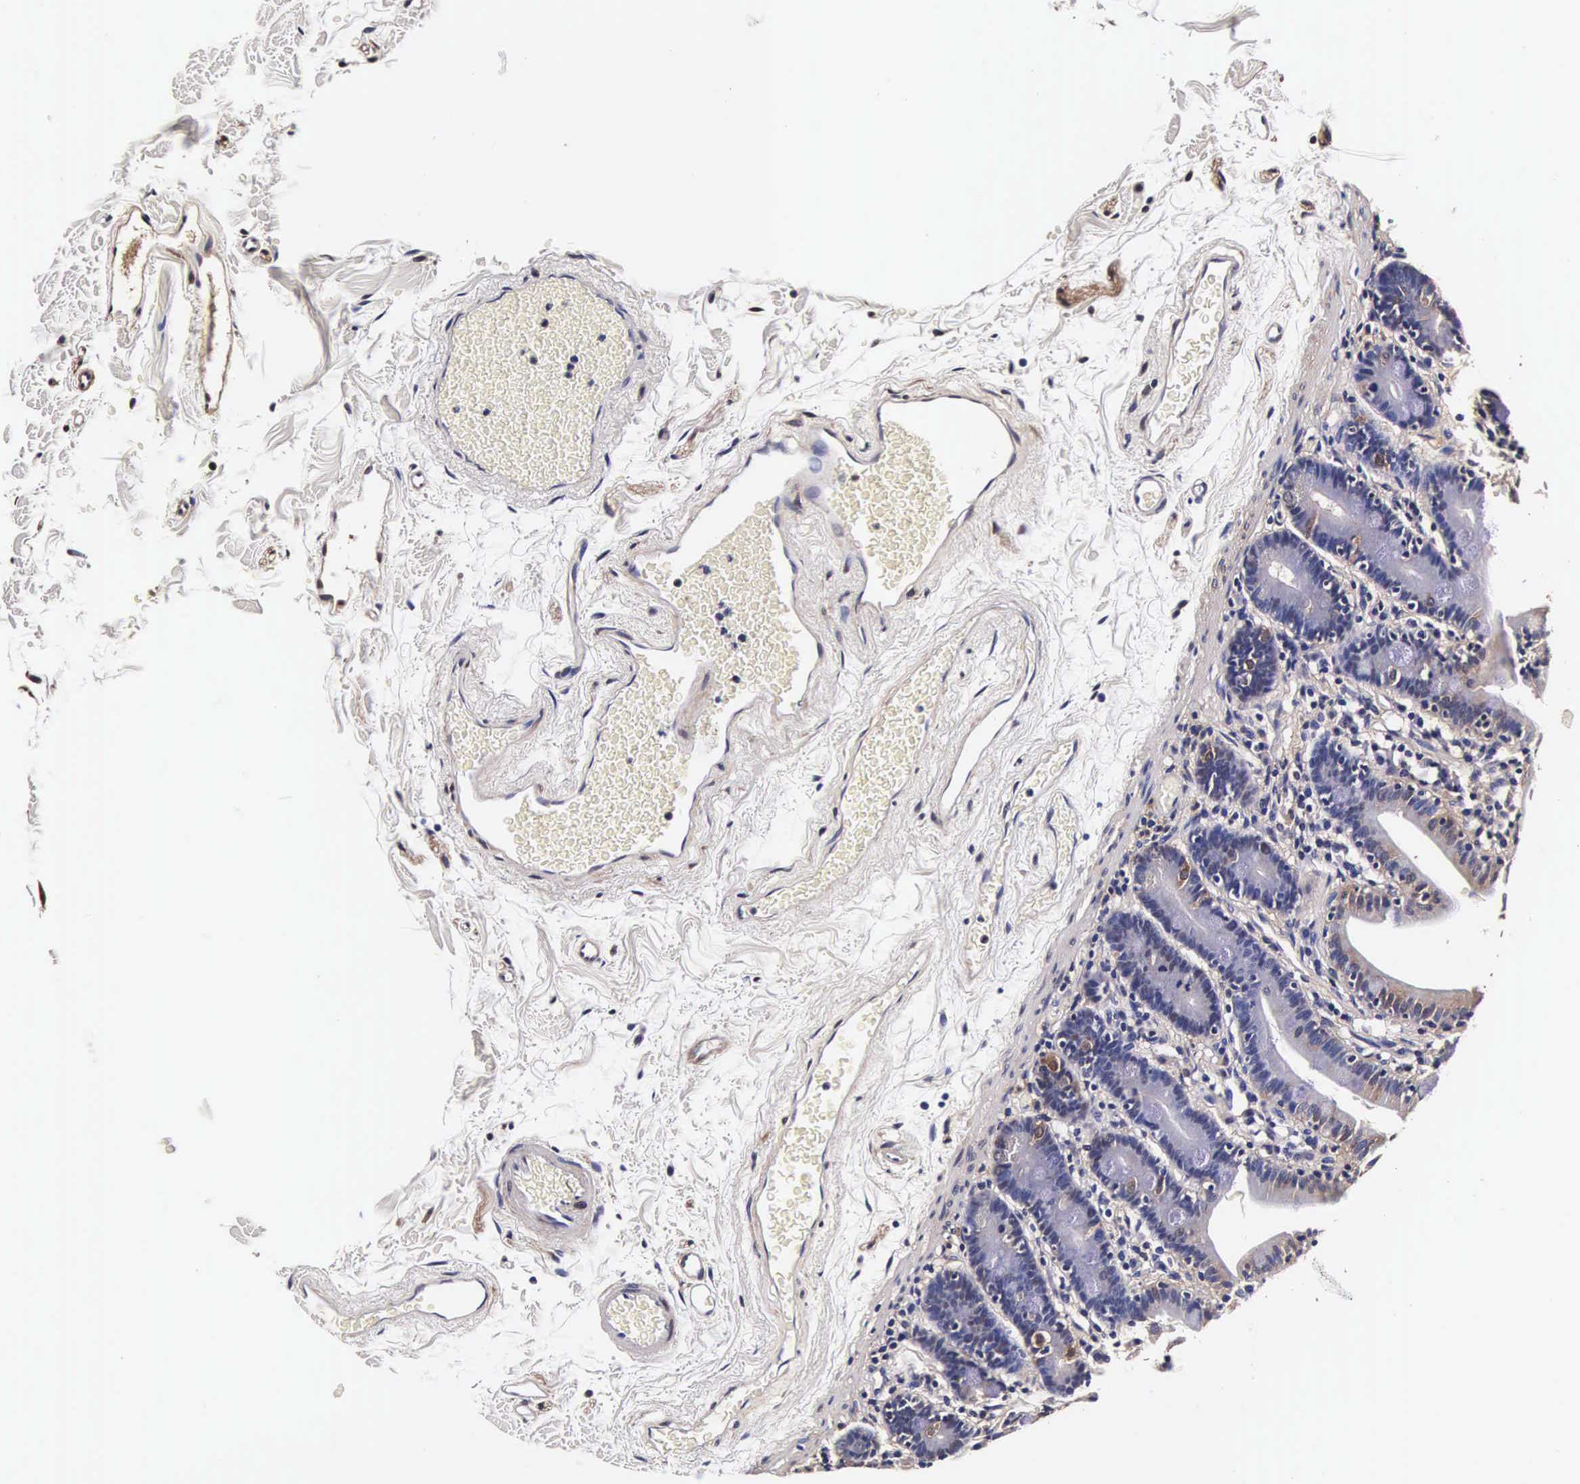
{"staining": {"intensity": "weak", "quantity": "25%-75%", "location": "cytoplasmic/membranous,nuclear"}, "tissue": "duodenum", "cell_type": "Glandular cells", "image_type": "normal", "snomed": [{"axis": "morphology", "description": "Normal tissue, NOS"}, {"axis": "topography", "description": "Duodenum"}], "caption": "This image reveals immunohistochemistry staining of normal duodenum, with low weak cytoplasmic/membranous,nuclear staining in about 25%-75% of glandular cells.", "gene": "TECPR2", "patient": {"sex": "male", "age": 70}}